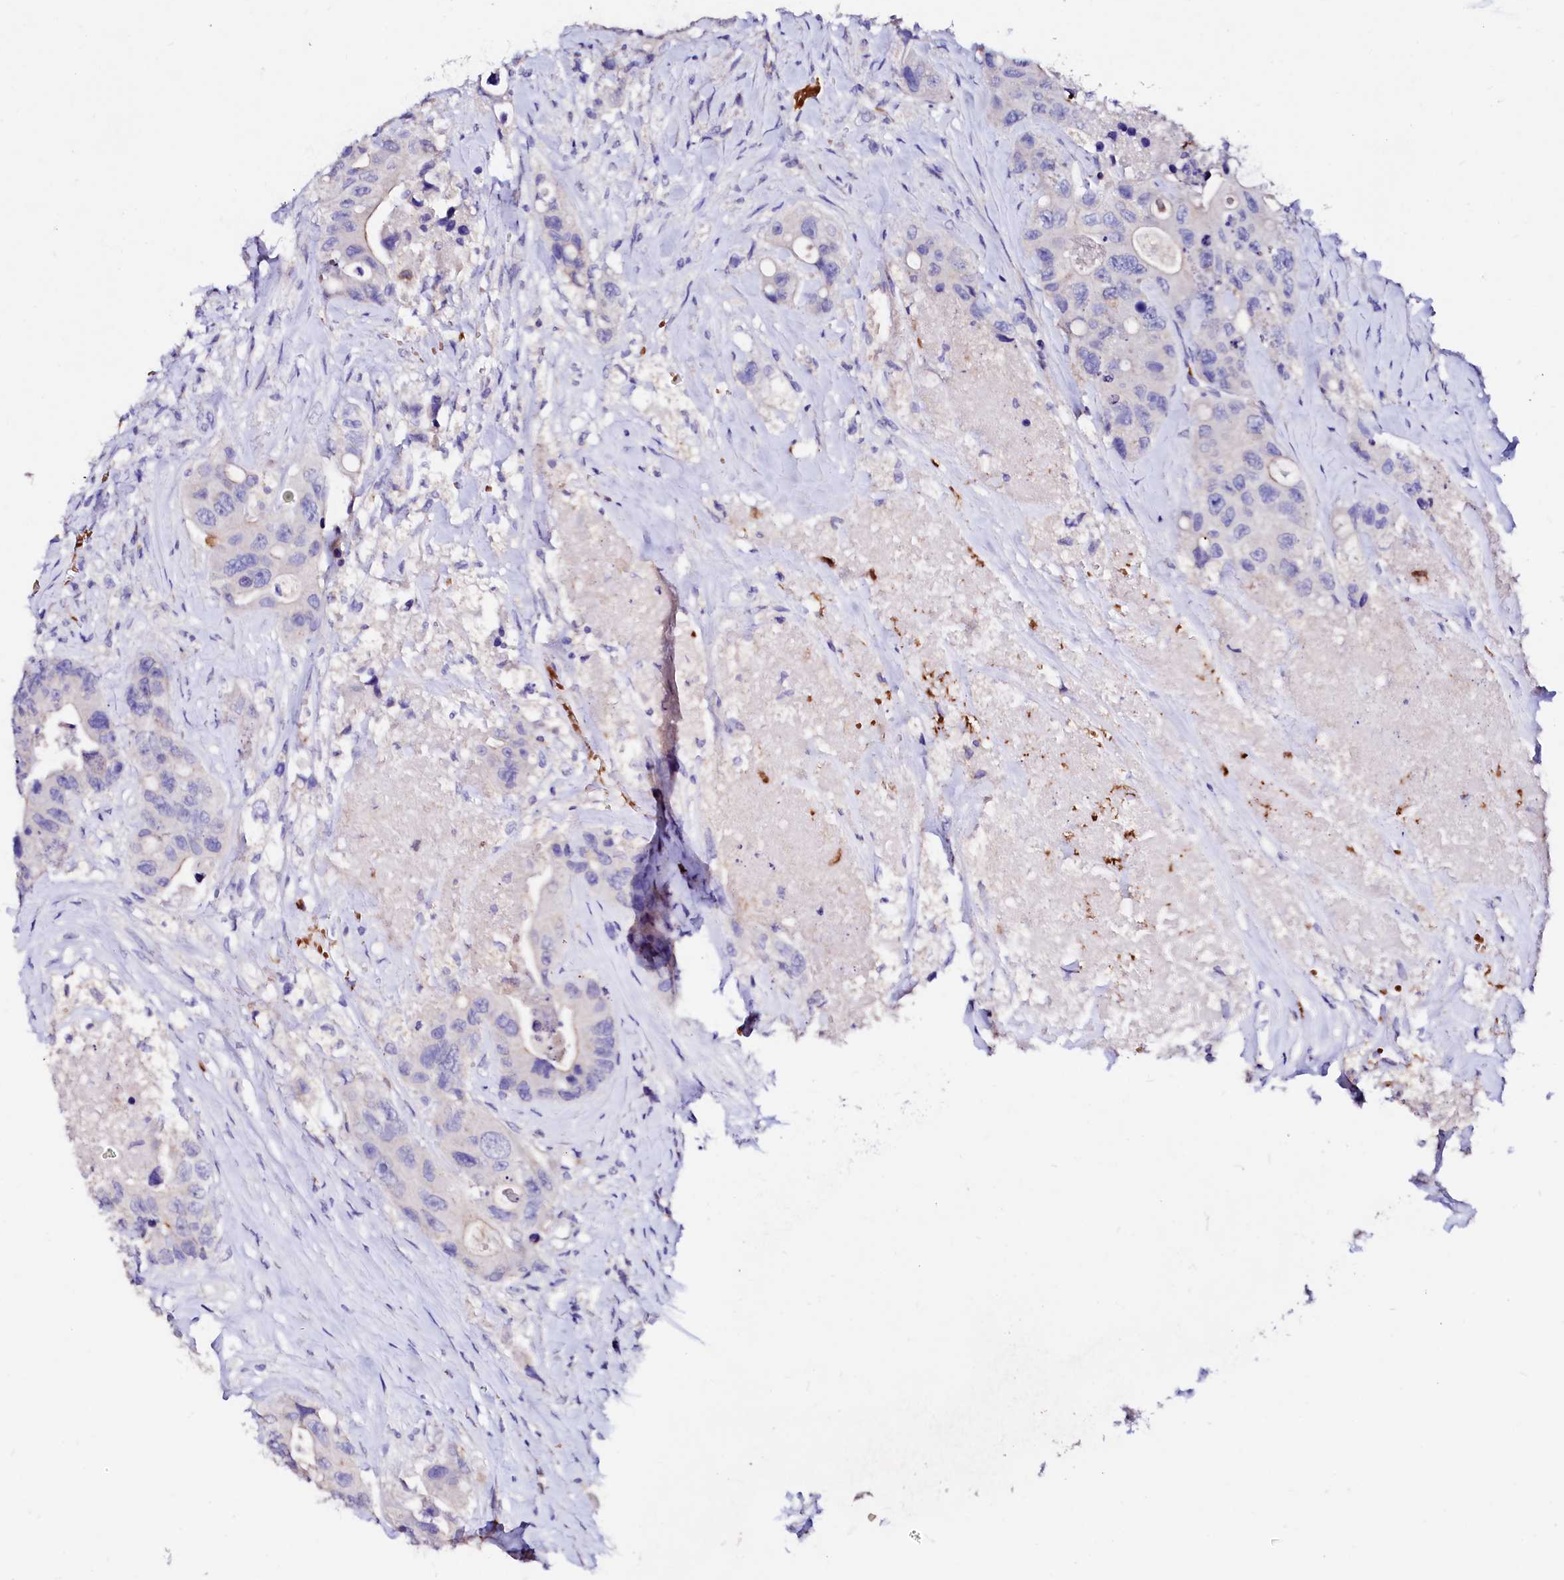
{"staining": {"intensity": "negative", "quantity": "none", "location": "none"}, "tissue": "colorectal cancer", "cell_type": "Tumor cells", "image_type": "cancer", "snomed": [{"axis": "morphology", "description": "Adenocarcinoma, NOS"}, {"axis": "topography", "description": "Colon"}], "caption": "The image exhibits no staining of tumor cells in colorectal cancer (adenocarcinoma).", "gene": "RAB27A", "patient": {"sex": "female", "age": 46}}